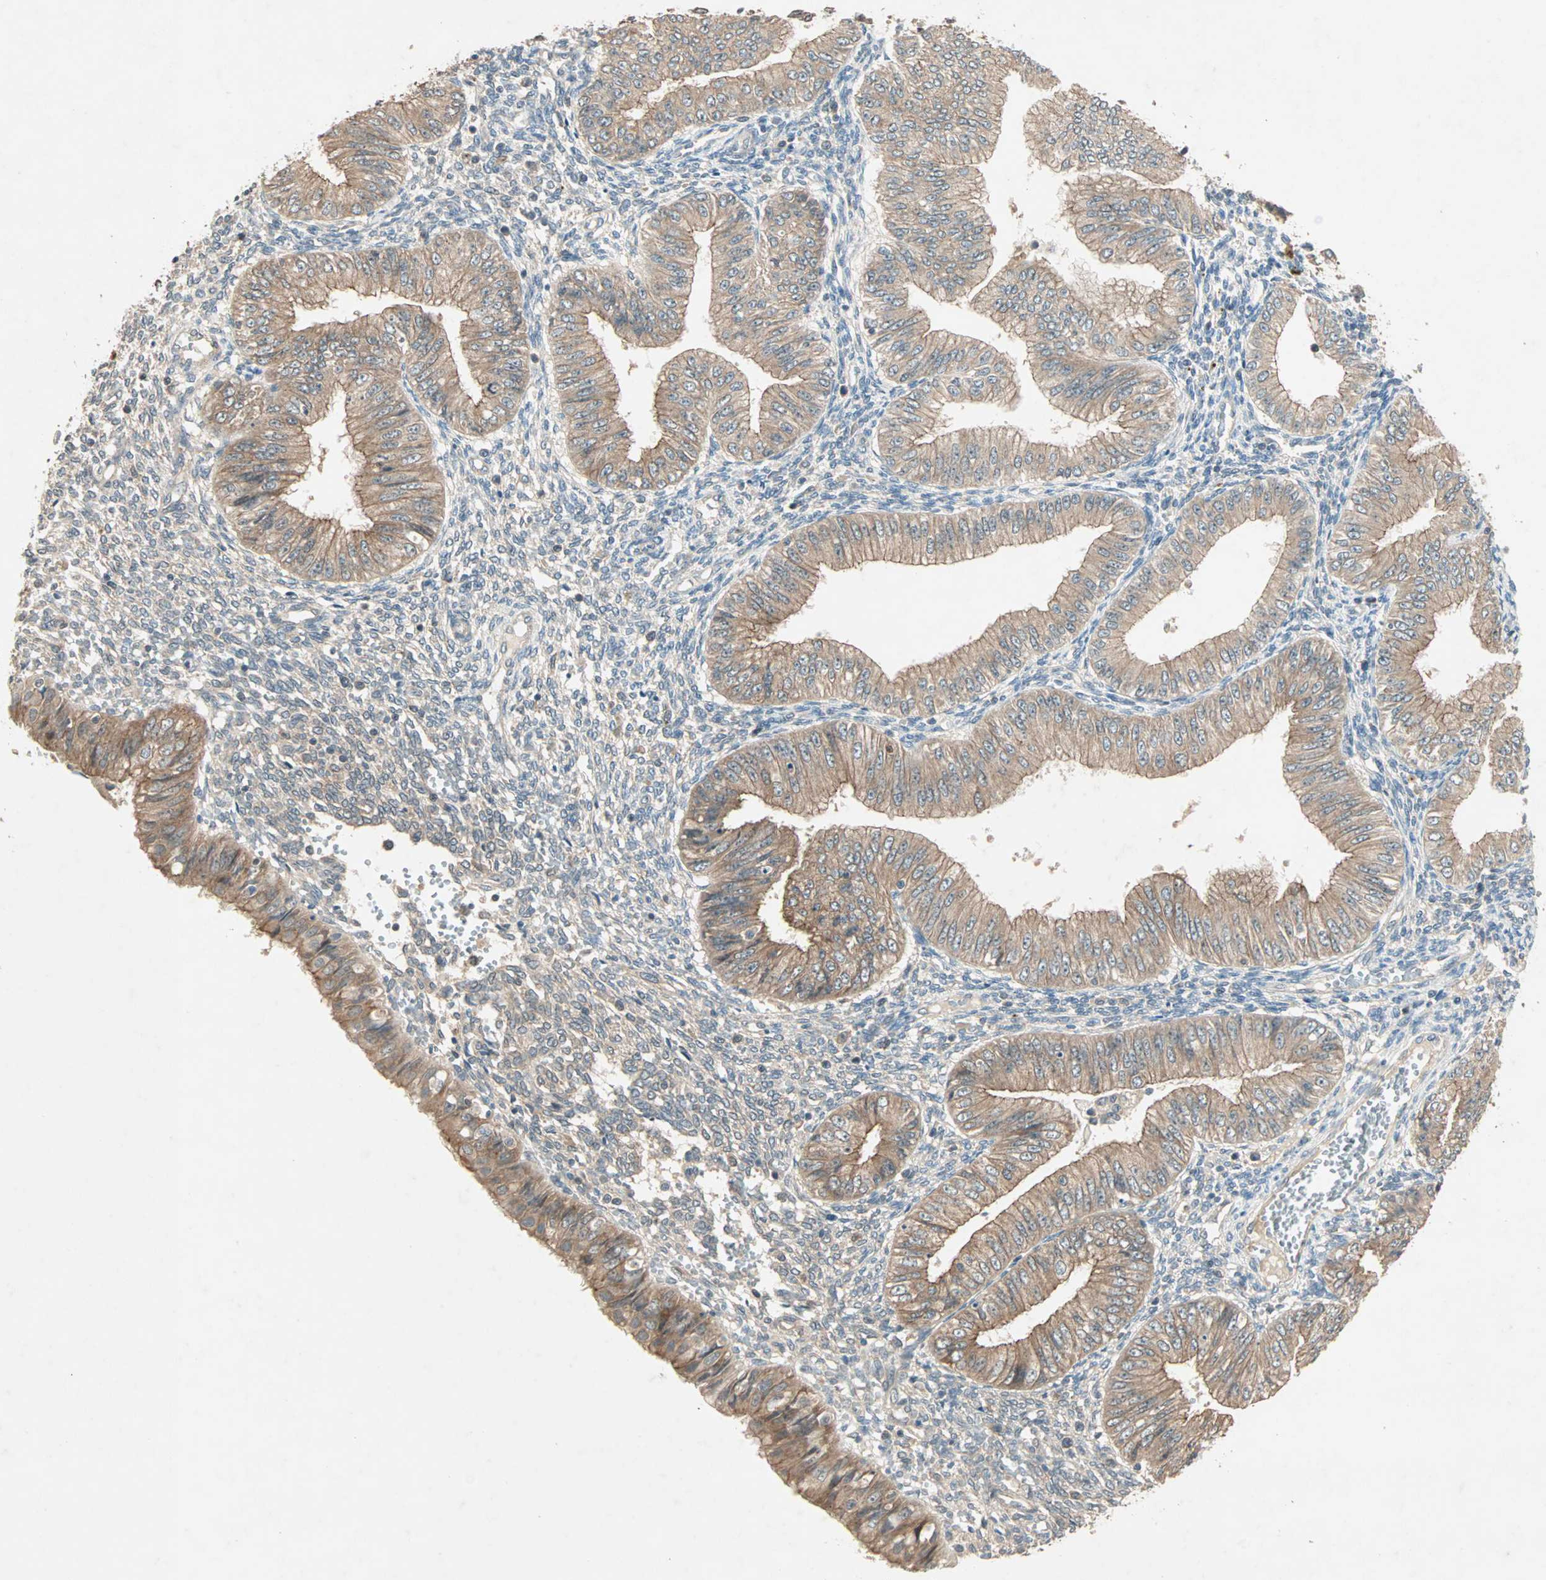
{"staining": {"intensity": "moderate", "quantity": ">75%", "location": "cytoplasmic/membranous"}, "tissue": "endometrial cancer", "cell_type": "Tumor cells", "image_type": "cancer", "snomed": [{"axis": "morphology", "description": "Normal tissue, NOS"}, {"axis": "morphology", "description": "Adenocarcinoma, NOS"}, {"axis": "topography", "description": "Endometrium"}], "caption": "Adenocarcinoma (endometrial) stained with DAB IHC shows medium levels of moderate cytoplasmic/membranous expression in about >75% of tumor cells.", "gene": "TTF2", "patient": {"sex": "female", "age": 53}}